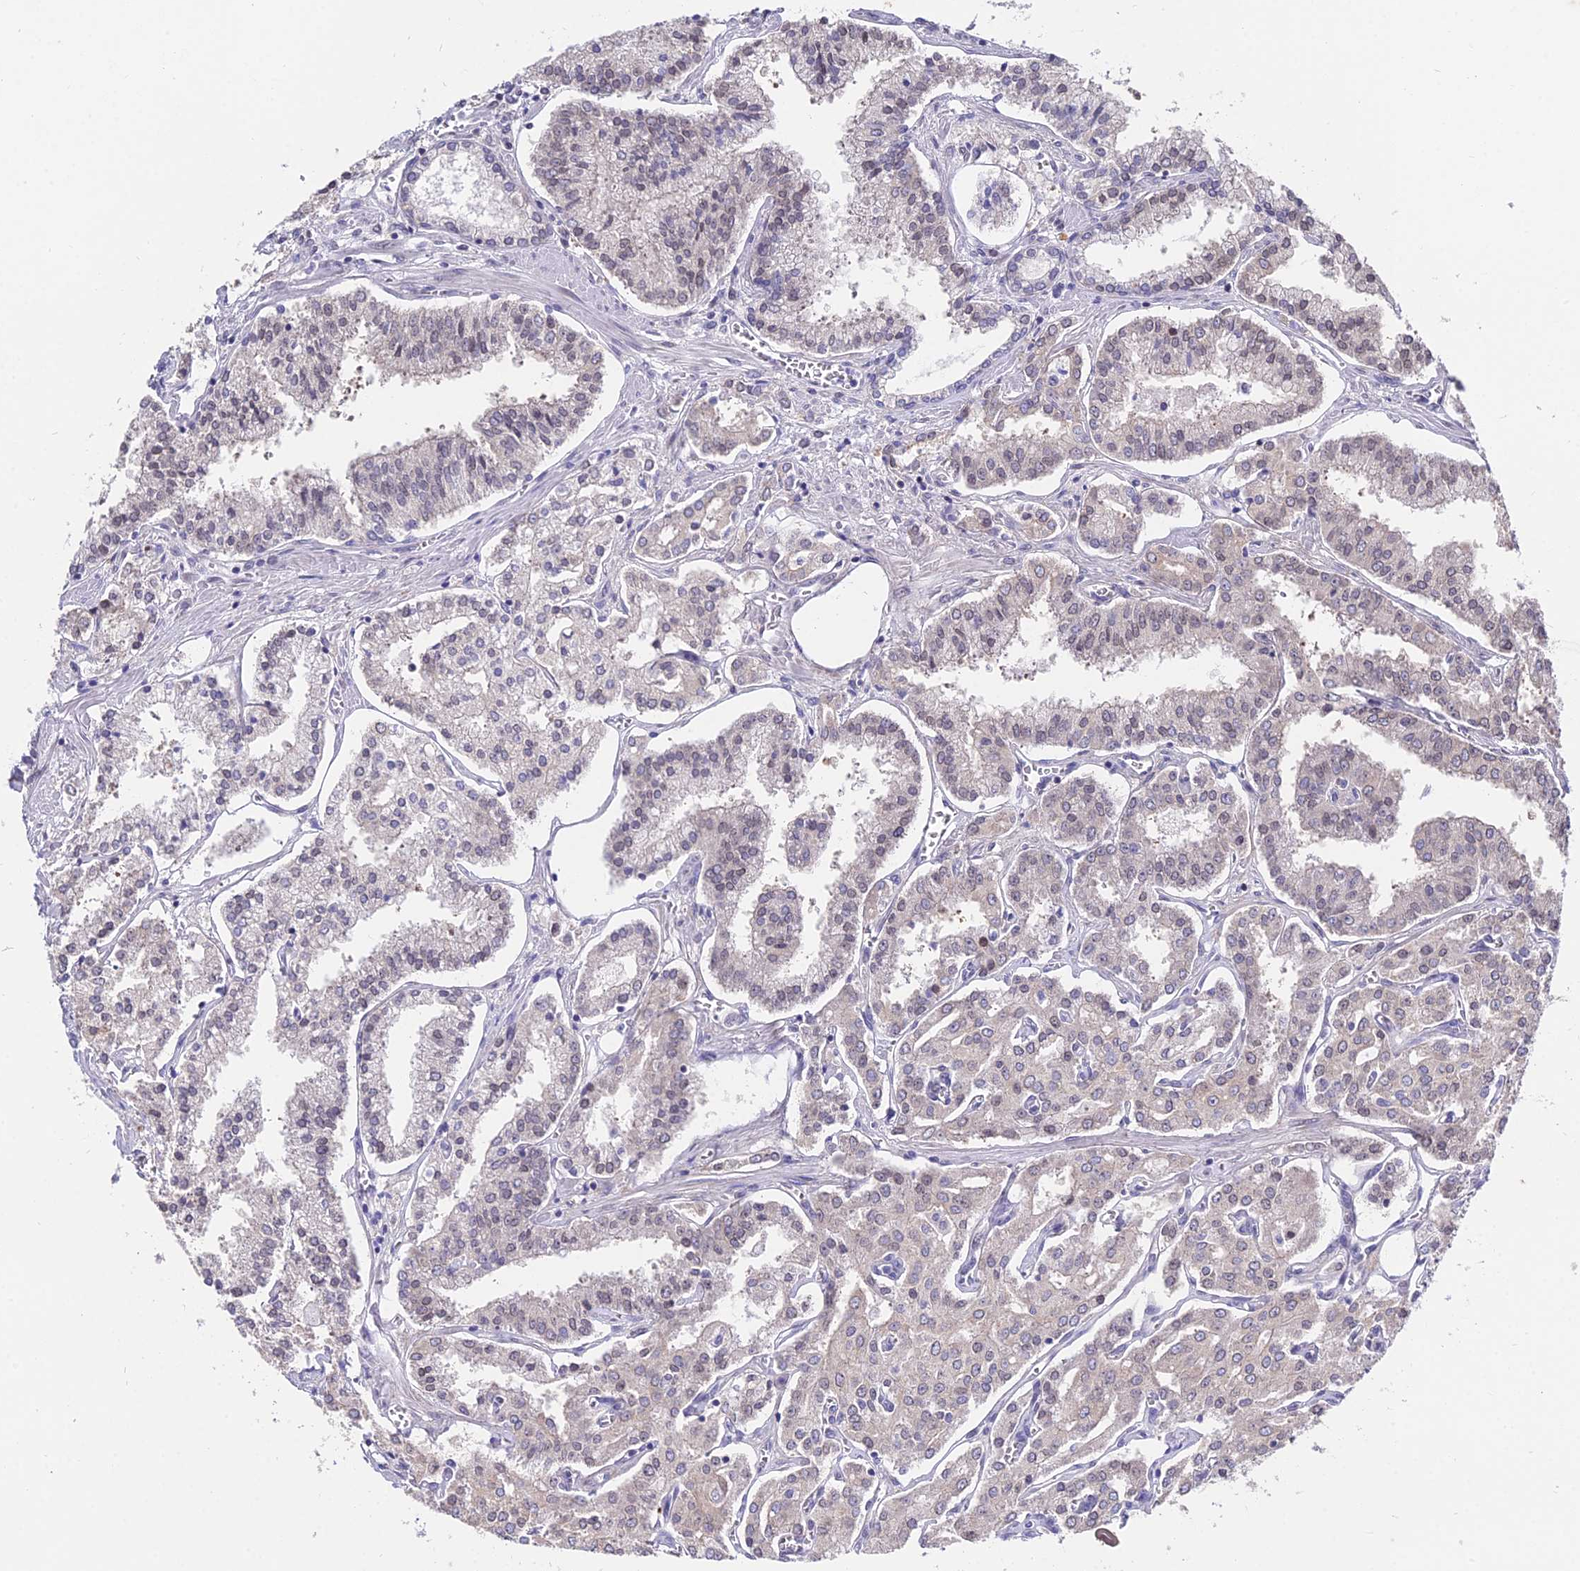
{"staining": {"intensity": "negative", "quantity": "none", "location": "none"}, "tissue": "prostate cancer", "cell_type": "Tumor cells", "image_type": "cancer", "snomed": [{"axis": "morphology", "description": "Adenocarcinoma, High grade"}, {"axis": "topography", "description": "Prostate"}], "caption": "This histopathology image is of high-grade adenocarcinoma (prostate) stained with immunohistochemistry (IHC) to label a protein in brown with the nuclei are counter-stained blue. There is no expression in tumor cells. (DAB (3,3'-diaminobenzidine) immunohistochemistry (IHC), high magnification).", "gene": "INPP4A", "patient": {"sex": "male", "age": 71}}